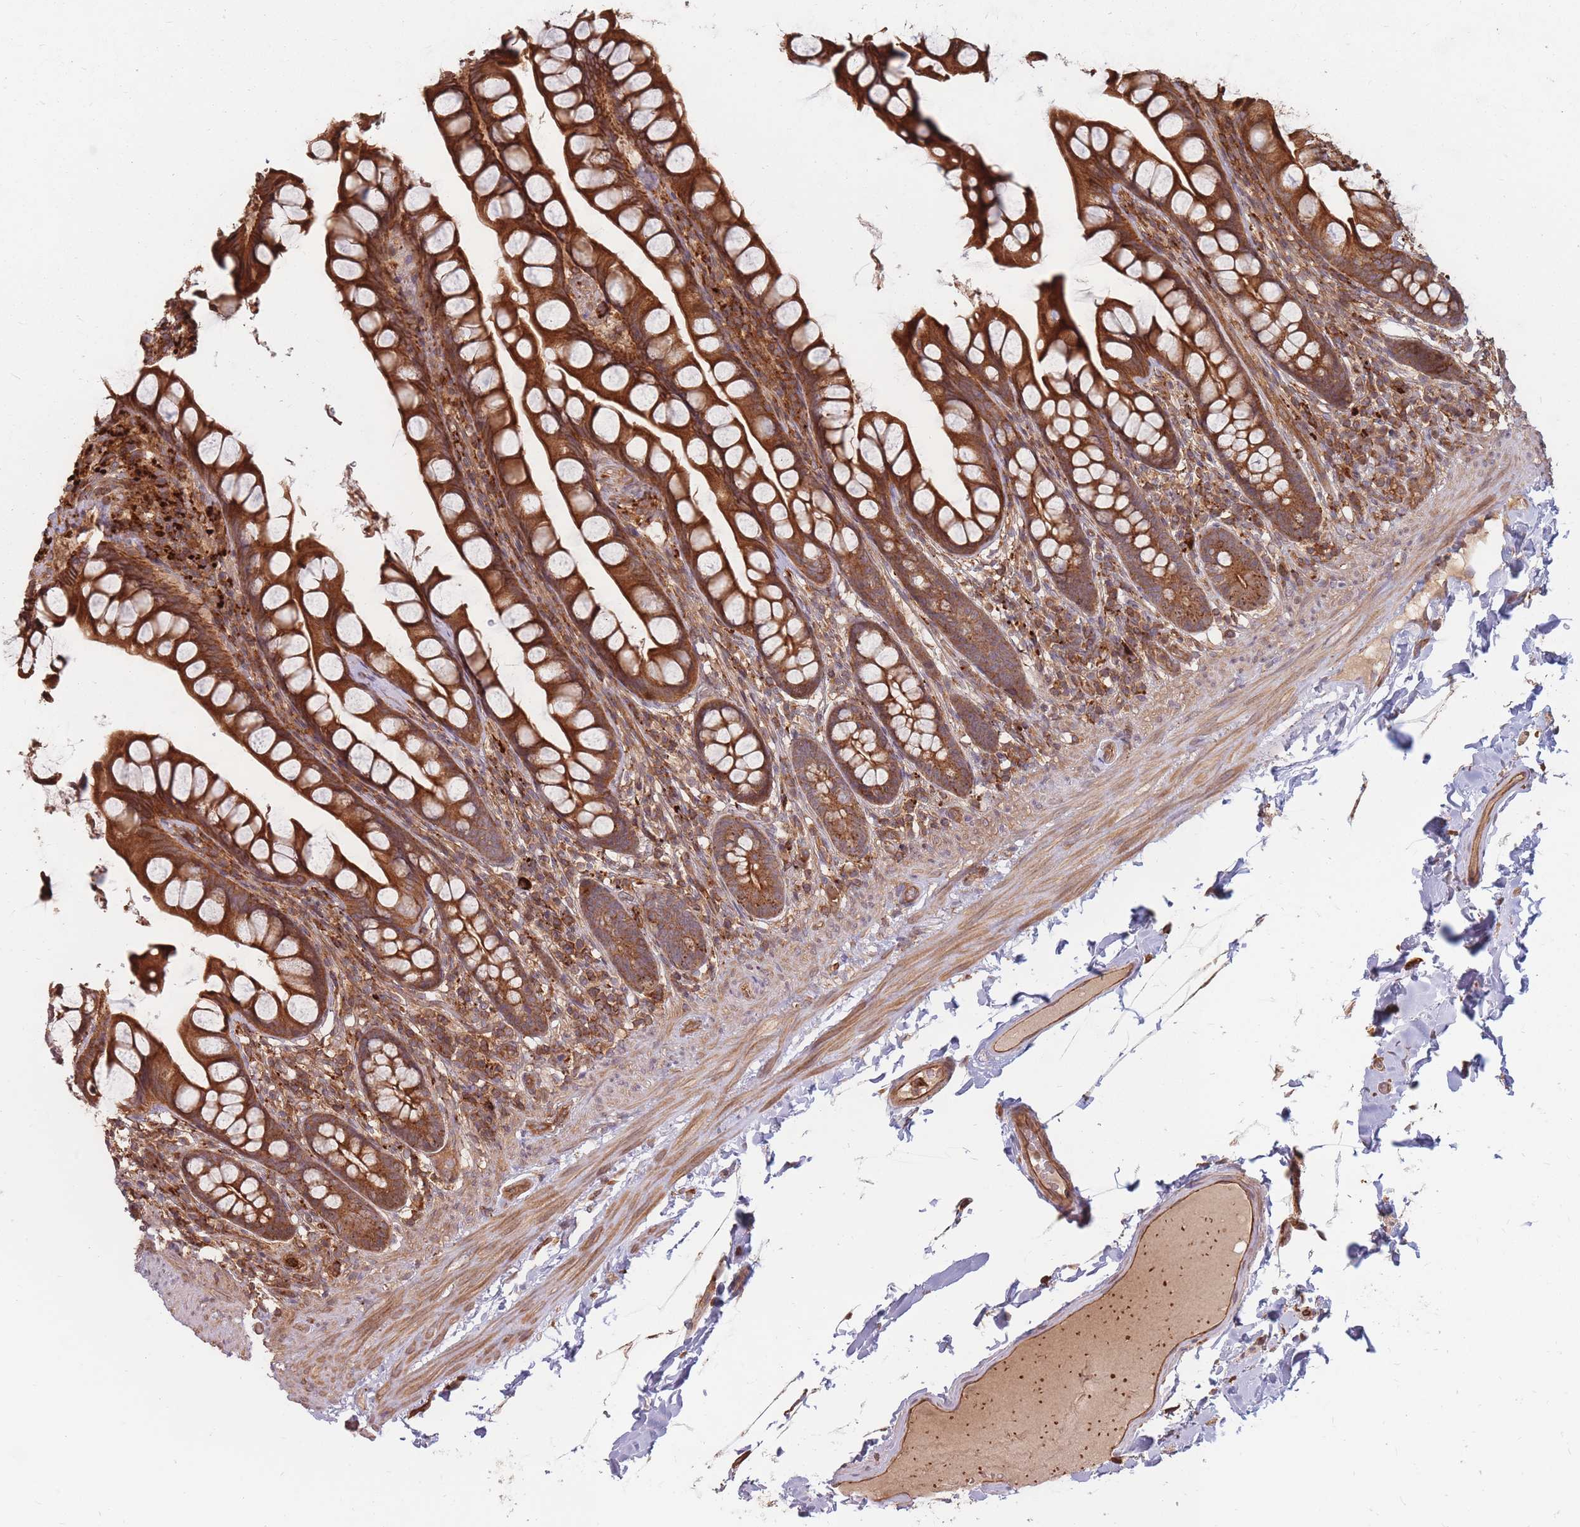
{"staining": {"intensity": "strong", "quantity": ">75%", "location": "cytoplasmic/membranous"}, "tissue": "small intestine", "cell_type": "Glandular cells", "image_type": "normal", "snomed": [{"axis": "morphology", "description": "Normal tissue, NOS"}, {"axis": "topography", "description": "Small intestine"}], "caption": "This image demonstrates immunohistochemistry (IHC) staining of normal small intestine, with high strong cytoplasmic/membranous expression in approximately >75% of glandular cells.", "gene": "RASSF2", "patient": {"sex": "male", "age": 70}}